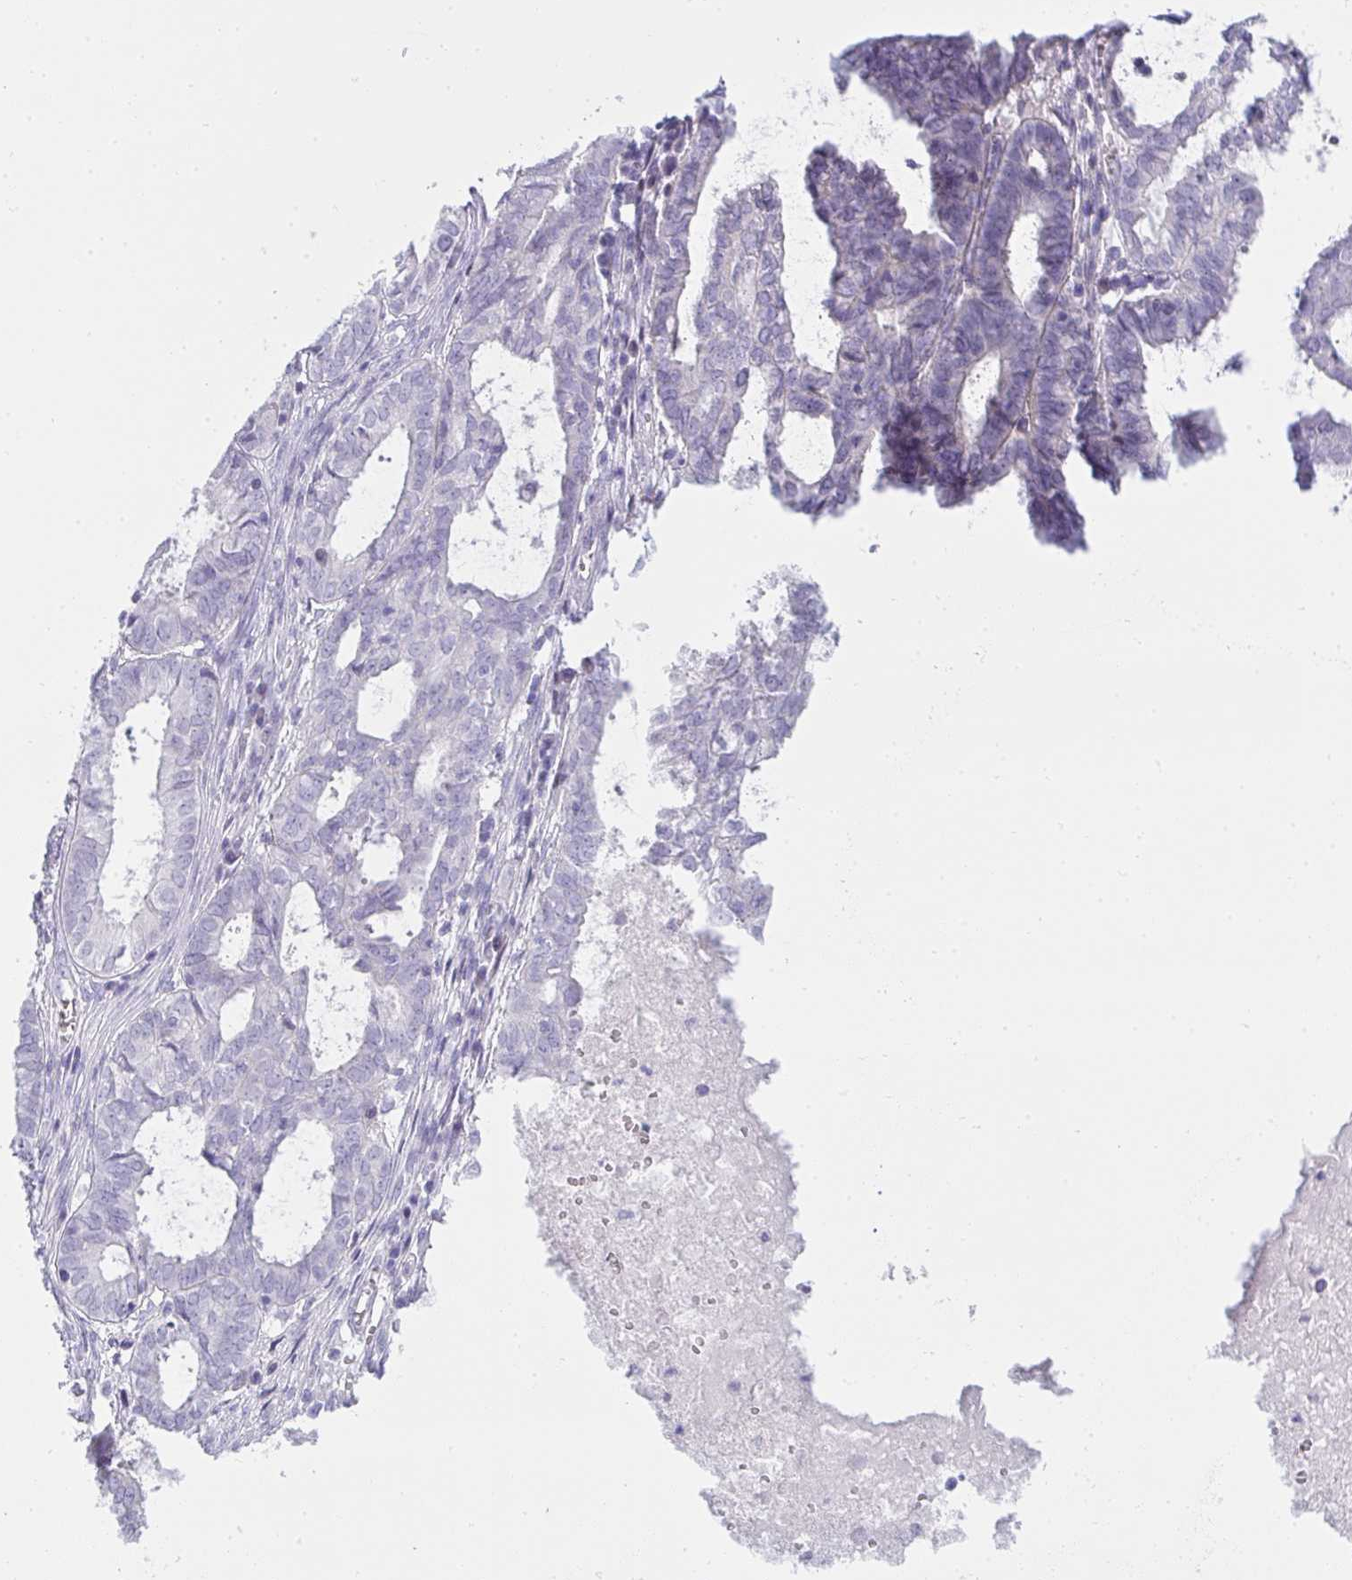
{"staining": {"intensity": "negative", "quantity": "none", "location": "none"}, "tissue": "ovarian cancer", "cell_type": "Tumor cells", "image_type": "cancer", "snomed": [{"axis": "morphology", "description": "Carcinoma, endometroid"}, {"axis": "topography", "description": "Ovary"}], "caption": "Human ovarian cancer (endometroid carcinoma) stained for a protein using immunohistochemistry (IHC) displays no expression in tumor cells.", "gene": "ZNF182", "patient": {"sex": "female", "age": 64}}